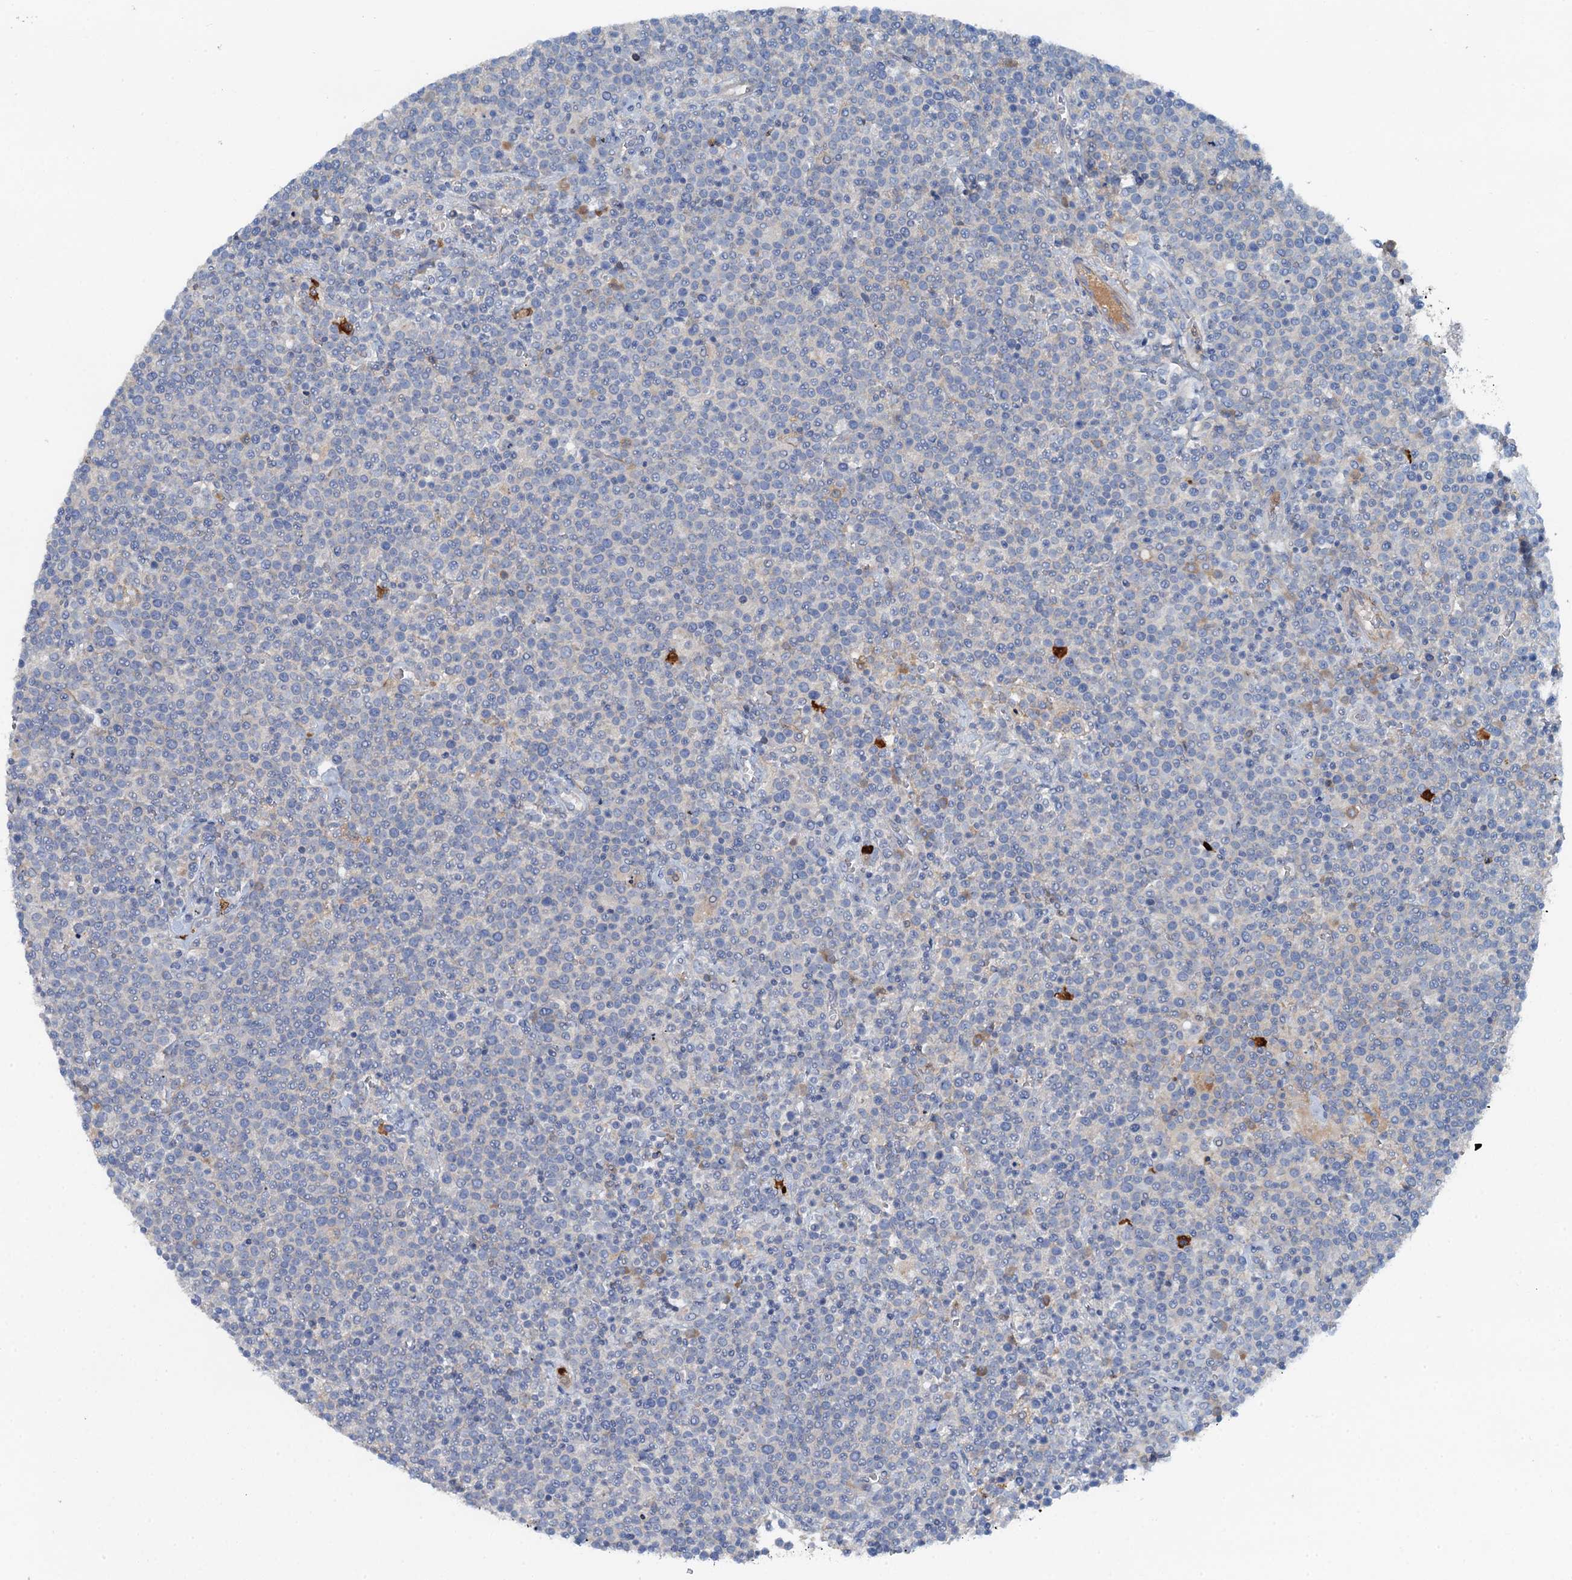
{"staining": {"intensity": "negative", "quantity": "none", "location": "none"}, "tissue": "lymphoma", "cell_type": "Tumor cells", "image_type": "cancer", "snomed": [{"axis": "morphology", "description": "Malignant lymphoma, non-Hodgkin's type, High grade"}, {"axis": "topography", "description": "Lymph node"}], "caption": "DAB immunohistochemical staining of human malignant lymphoma, non-Hodgkin's type (high-grade) reveals no significant staining in tumor cells. (Stains: DAB (3,3'-diaminobenzidine) immunohistochemistry with hematoxylin counter stain, Microscopy: brightfield microscopy at high magnification).", "gene": "OTOA", "patient": {"sex": "male", "age": 61}}